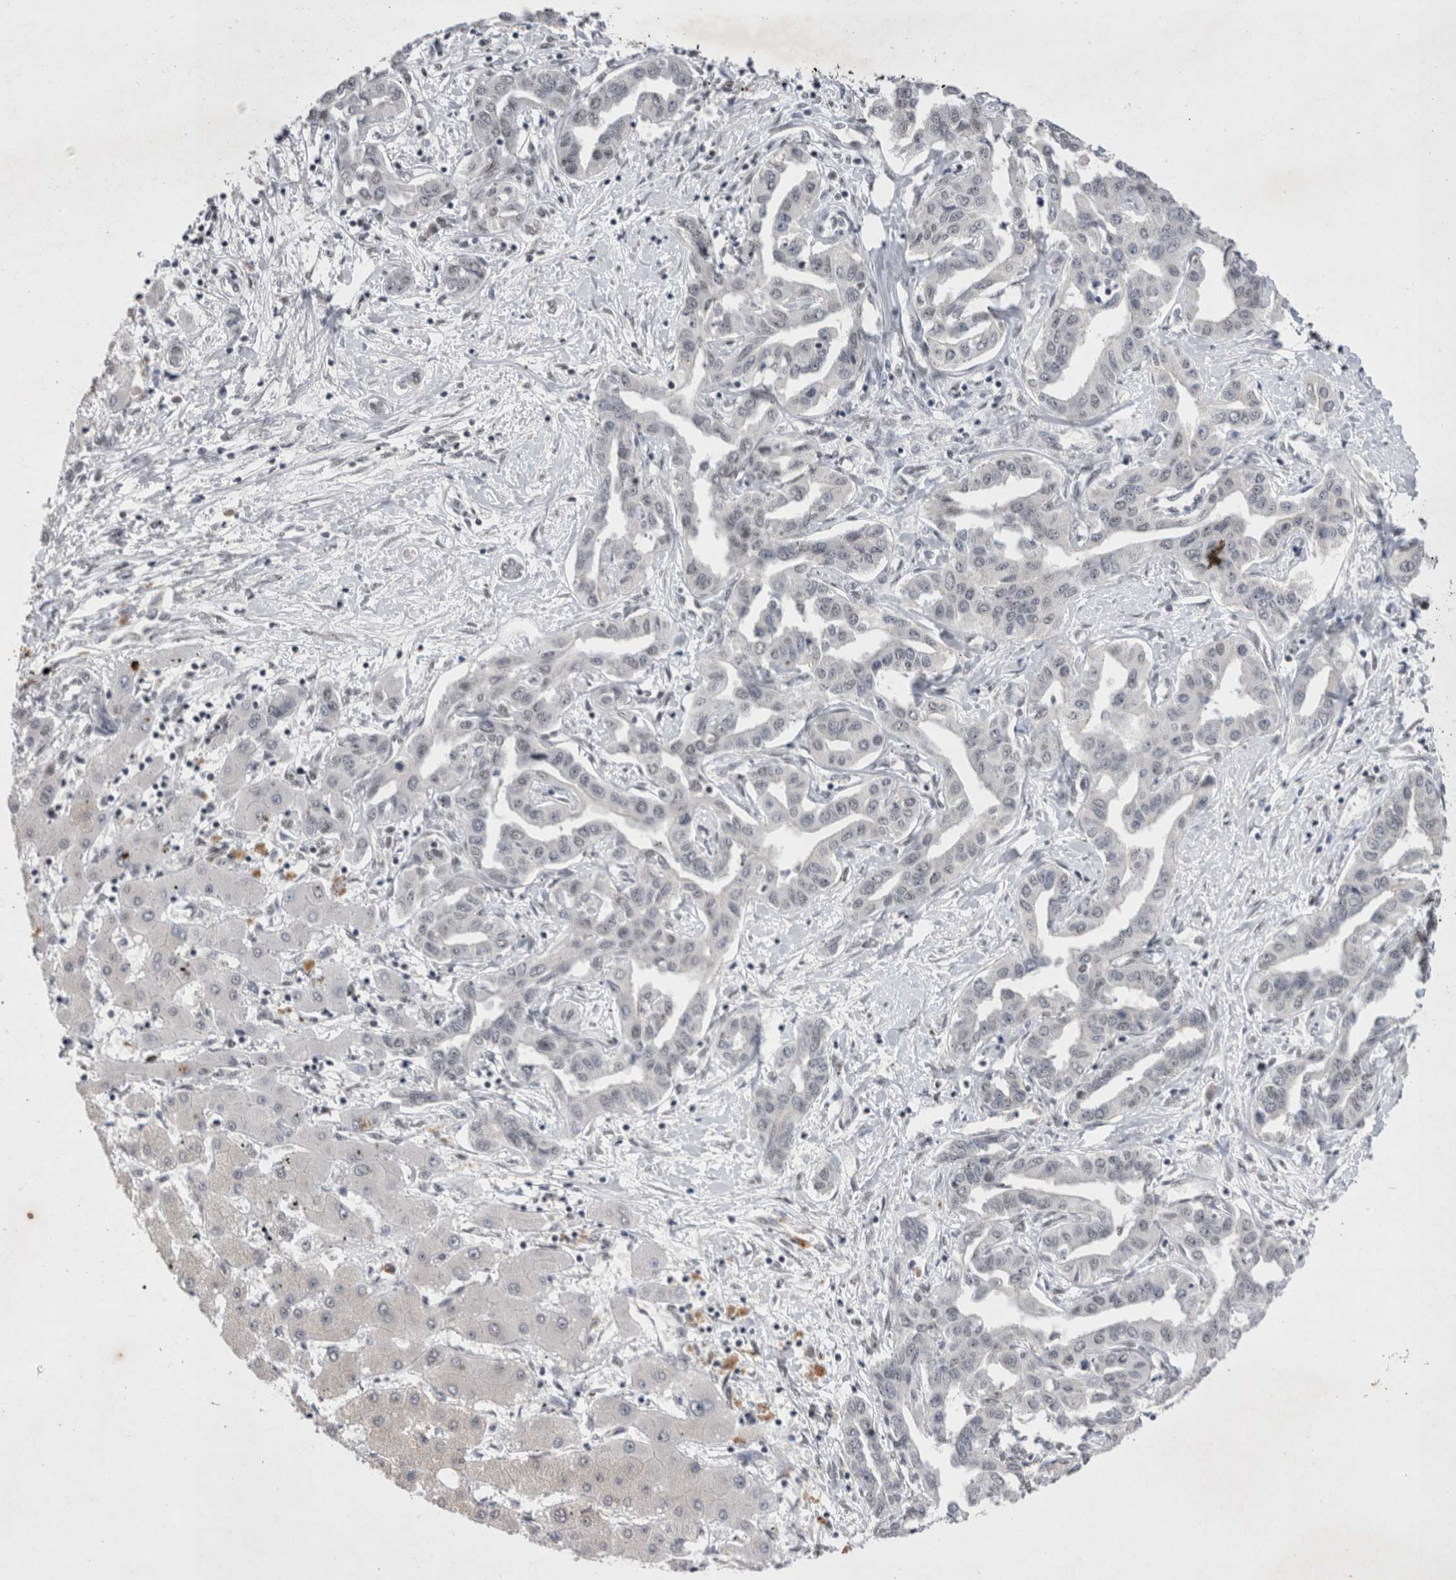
{"staining": {"intensity": "negative", "quantity": "none", "location": "none"}, "tissue": "liver cancer", "cell_type": "Tumor cells", "image_type": "cancer", "snomed": [{"axis": "morphology", "description": "Cholangiocarcinoma"}, {"axis": "topography", "description": "Liver"}], "caption": "This is an IHC image of human cholangiocarcinoma (liver). There is no positivity in tumor cells.", "gene": "RBM6", "patient": {"sex": "male", "age": 59}}